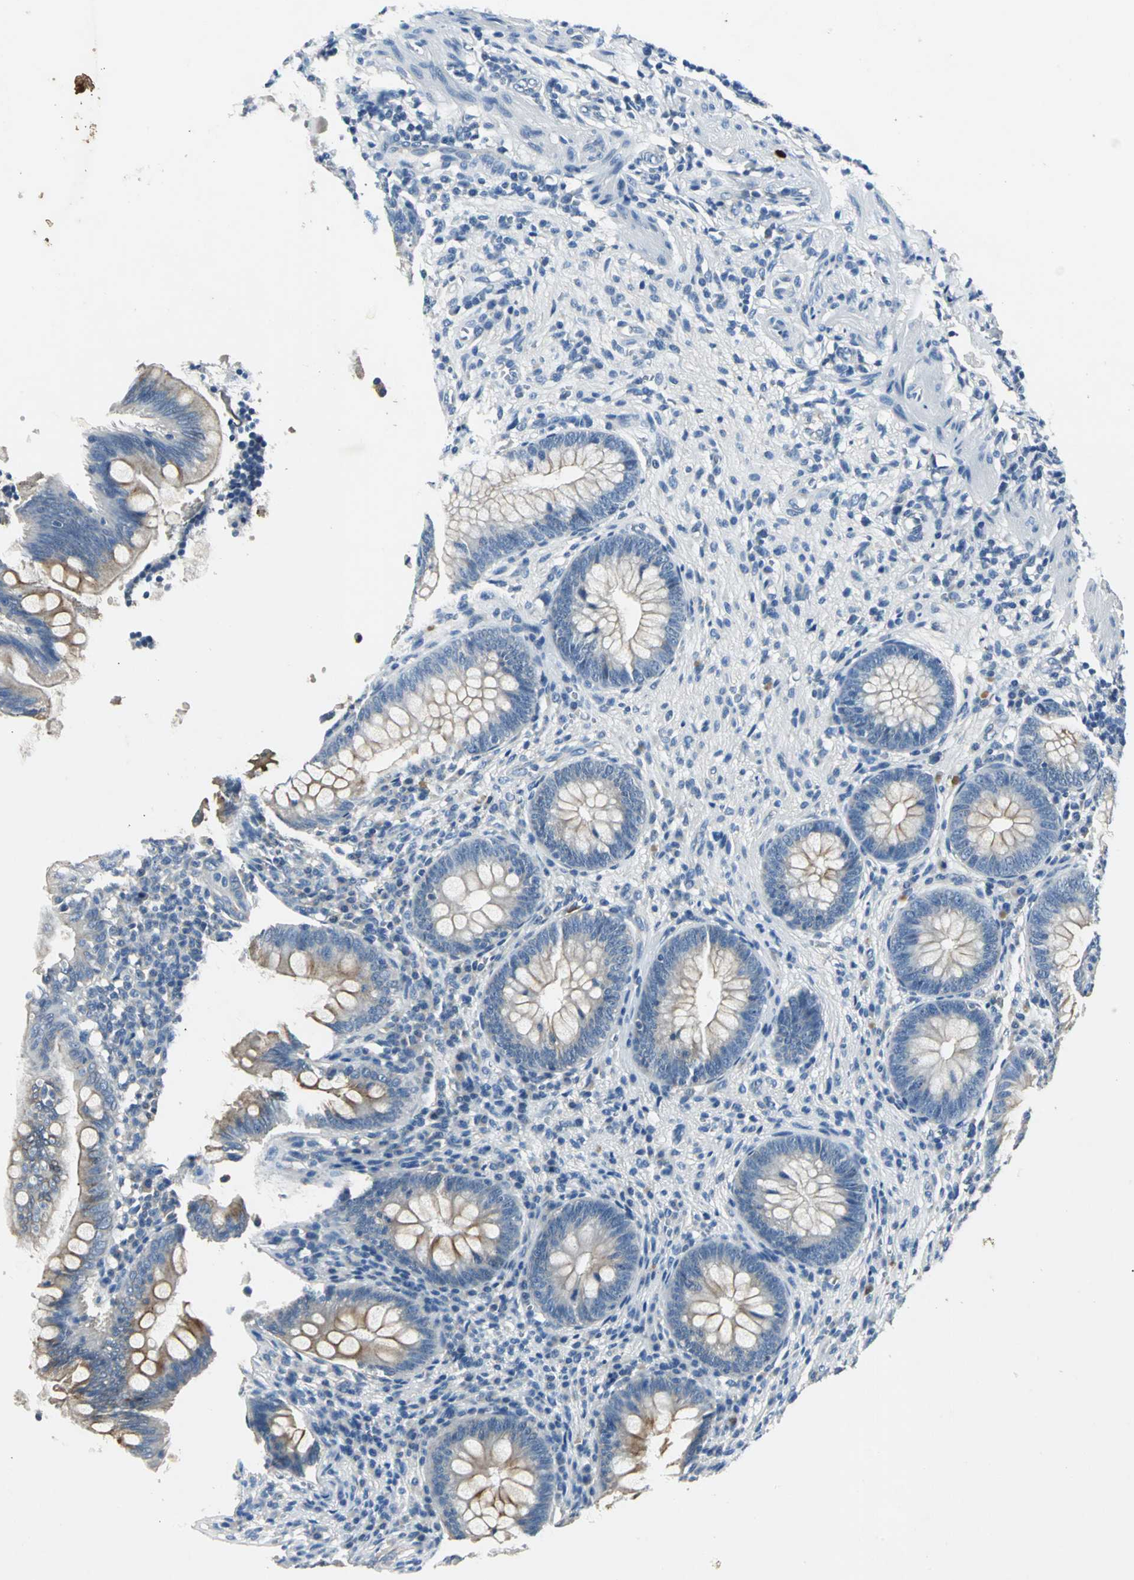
{"staining": {"intensity": "moderate", "quantity": "25%-75%", "location": "cytoplasmic/membranous"}, "tissue": "appendix", "cell_type": "Glandular cells", "image_type": "normal", "snomed": [{"axis": "morphology", "description": "Normal tissue, NOS"}, {"axis": "topography", "description": "Appendix"}], "caption": "Immunohistochemical staining of unremarkable appendix exhibits moderate cytoplasmic/membranous protein expression in approximately 25%-75% of glandular cells.", "gene": "RIPOR1", "patient": {"sex": "female", "age": 66}}